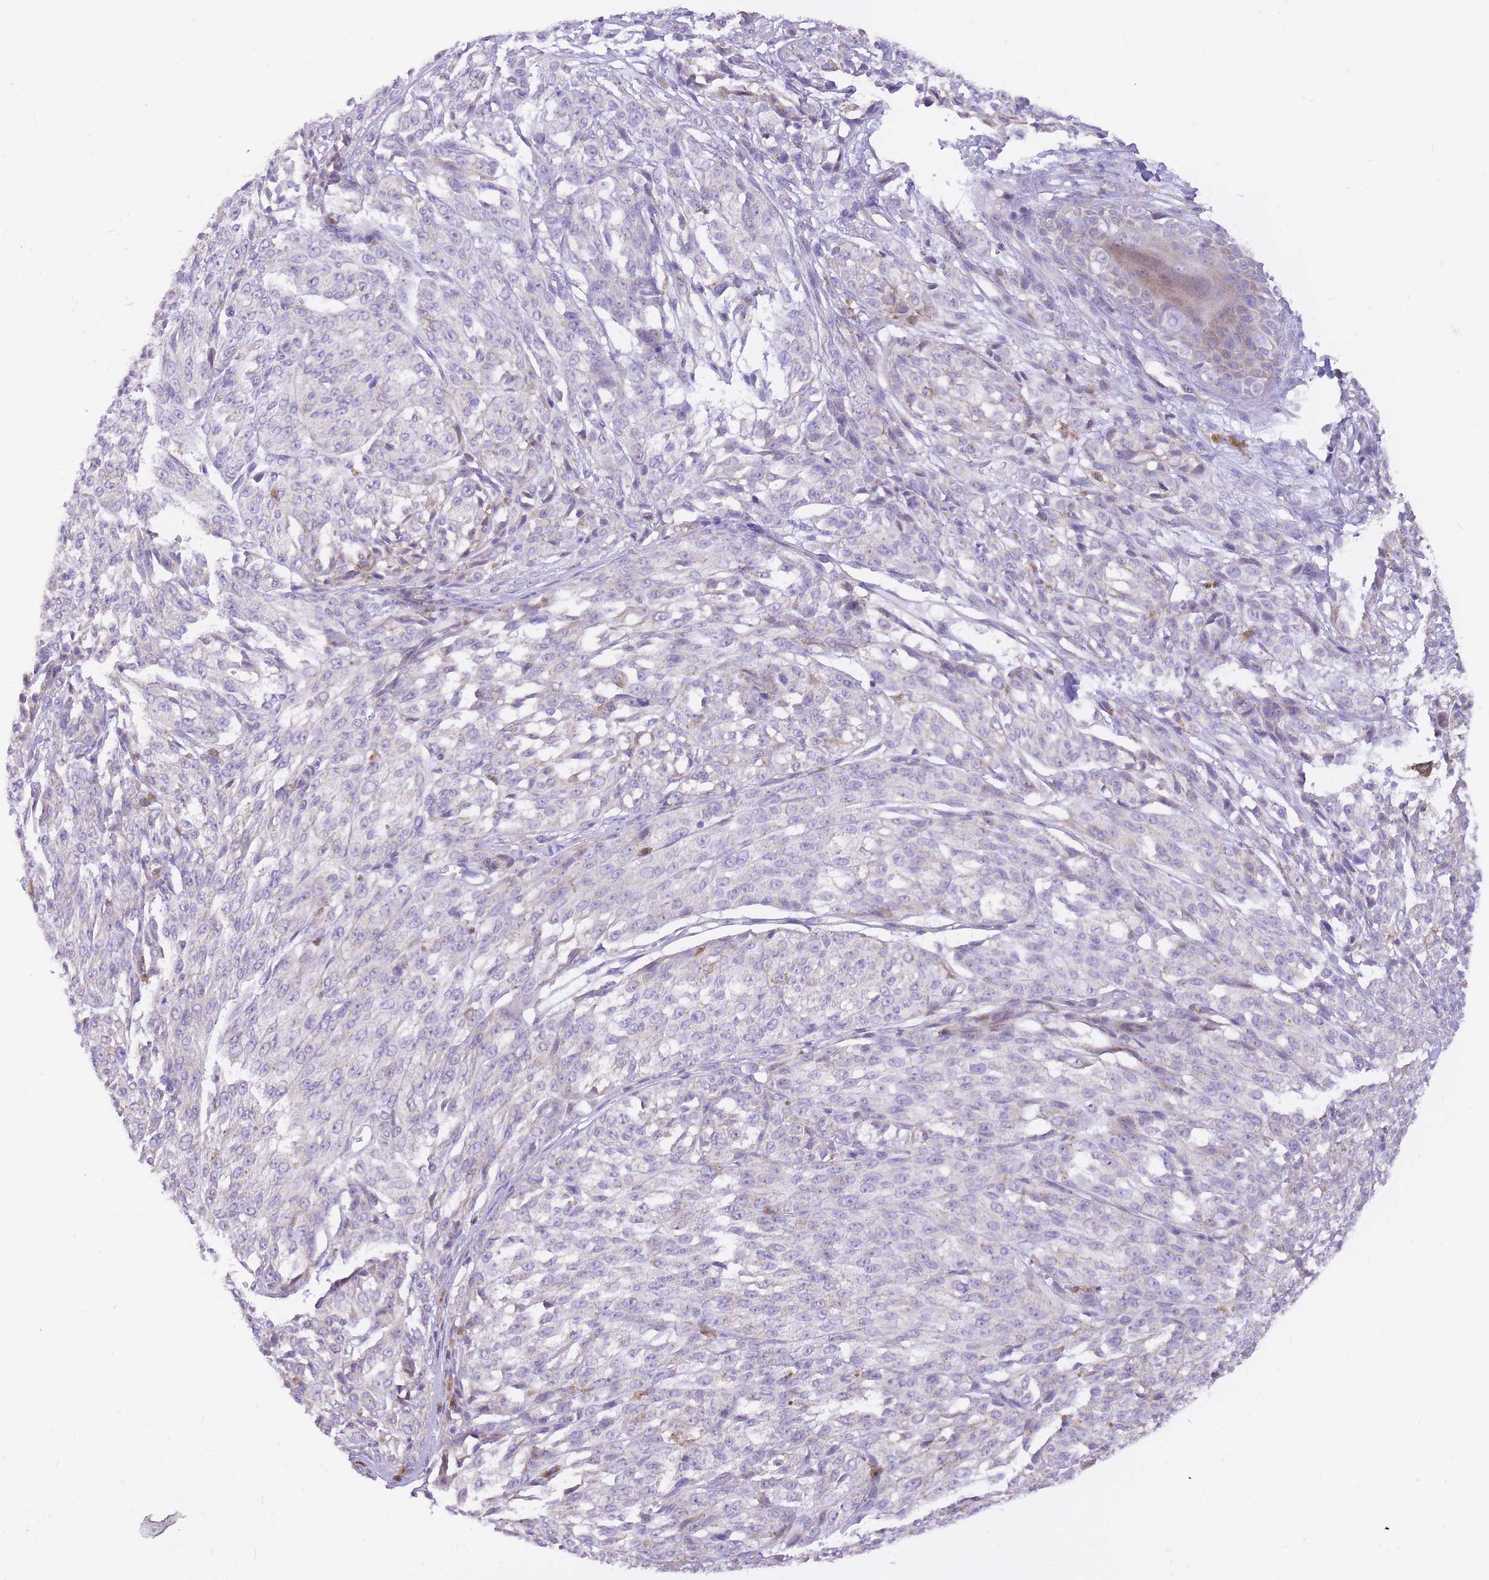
{"staining": {"intensity": "negative", "quantity": "none", "location": "none"}, "tissue": "melanoma", "cell_type": "Tumor cells", "image_type": "cancer", "snomed": [{"axis": "morphology", "description": "Malignant melanoma, NOS"}, {"axis": "topography", "description": "Skin"}], "caption": "Melanoma was stained to show a protein in brown. There is no significant staining in tumor cells. (IHC, brightfield microscopy, high magnification).", "gene": "TOPAZ1", "patient": {"sex": "female", "age": 52}}